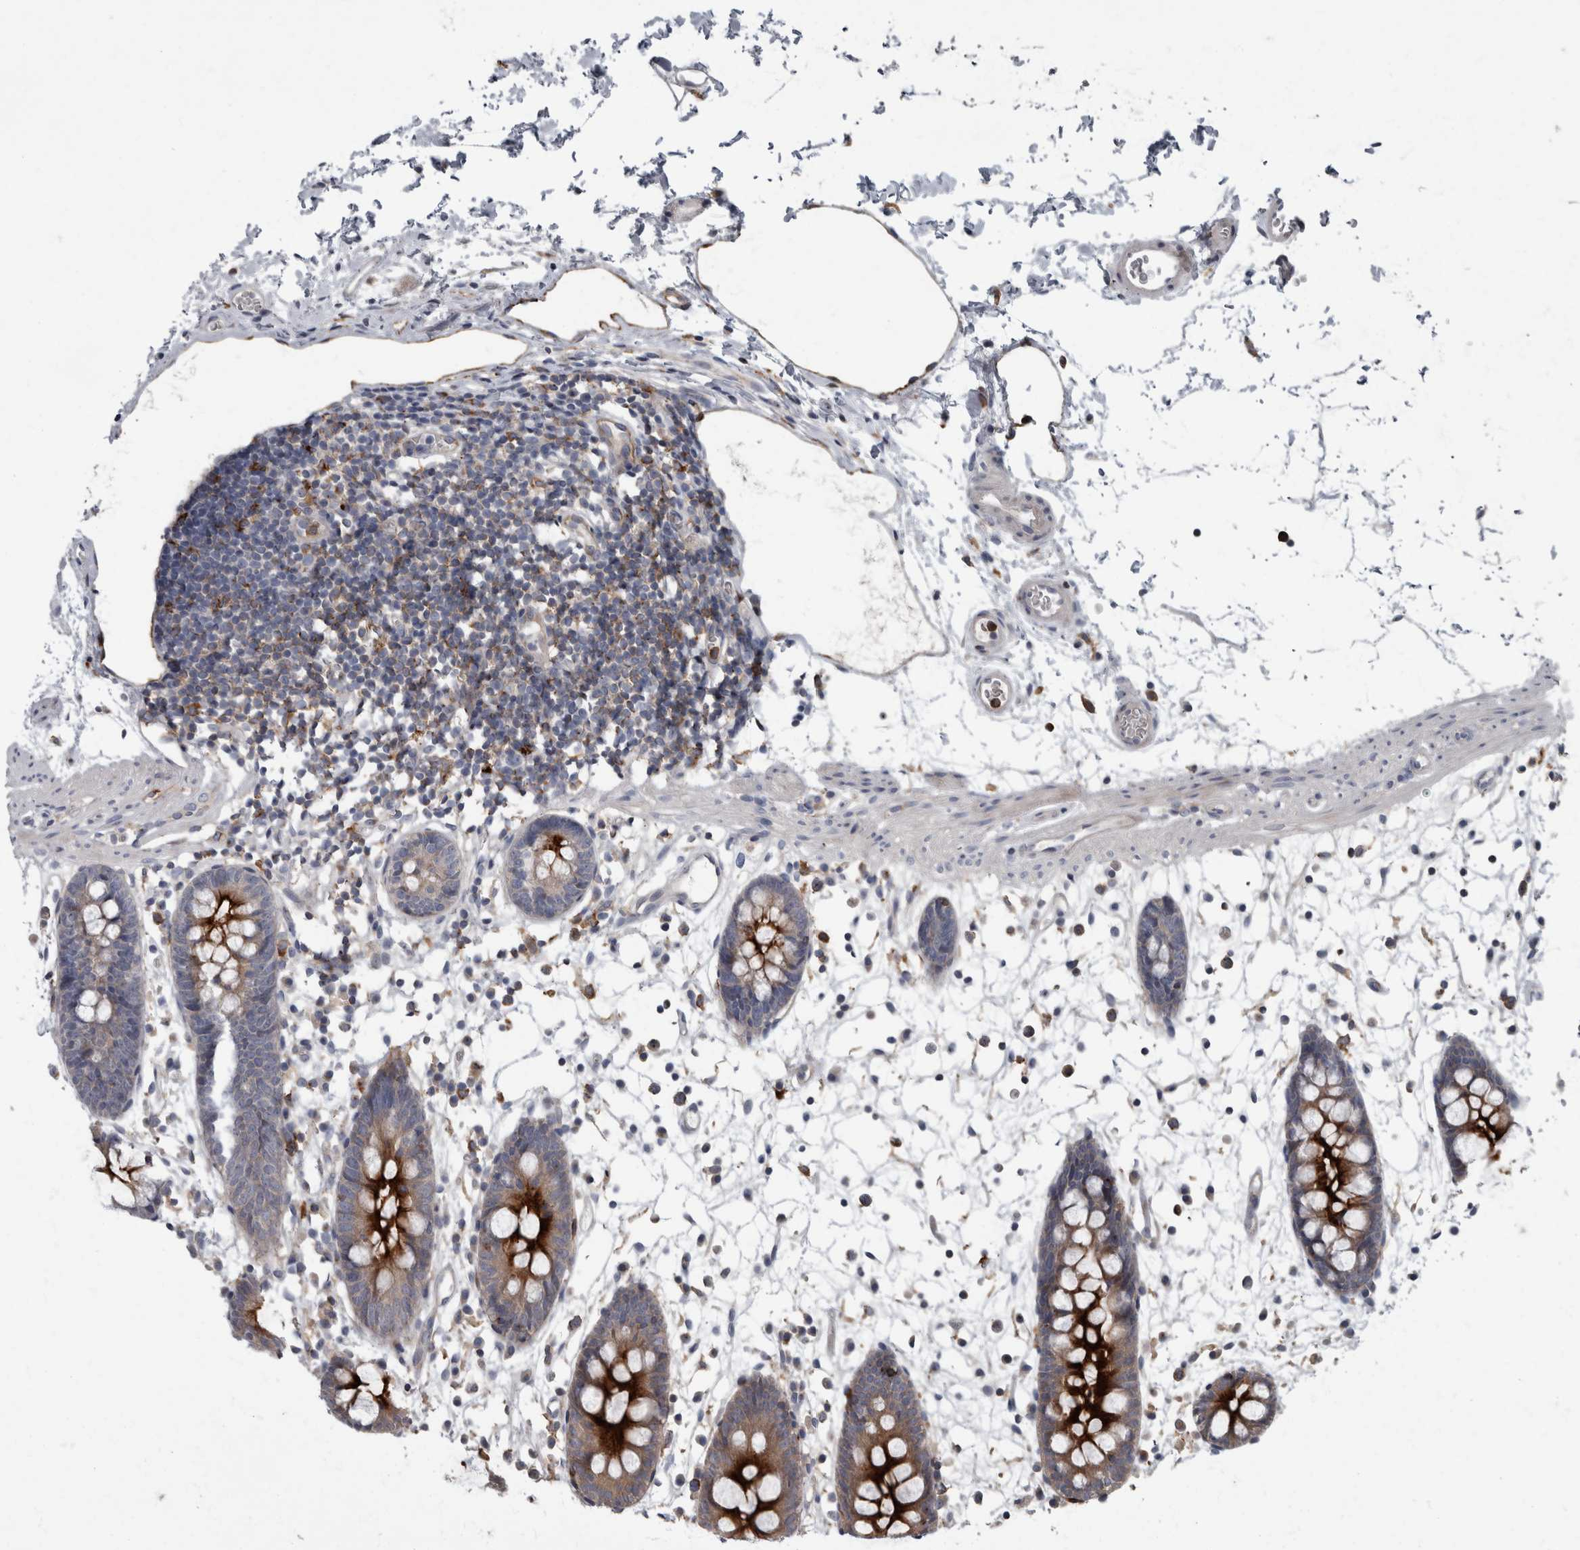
{"staining": {"intensity": "strong", "quantity": "25%-75%", "location": "cytoplasmic/membranous"}, "tissue": "colon", "cell_type": "Endothelial cells", "image_type": "normal", "snomed": [{"axis": "morphology", "description": "Normal tissue, NOS"}, {"axis": "topography", "description": "Colon"}], "caption": "High-magnification brightfield microscopy of benign colon stained with DAB (3,3'-diaminobenzidine) (brown) and counterstained with hematoxylin (blue). endothelial cells exhibit strong cytoplasmic/membranous expression is seen in approximately25%-75% of cells.", "gene": "CDC42BPG", "patient": {"sex": "male", "age": 56}}